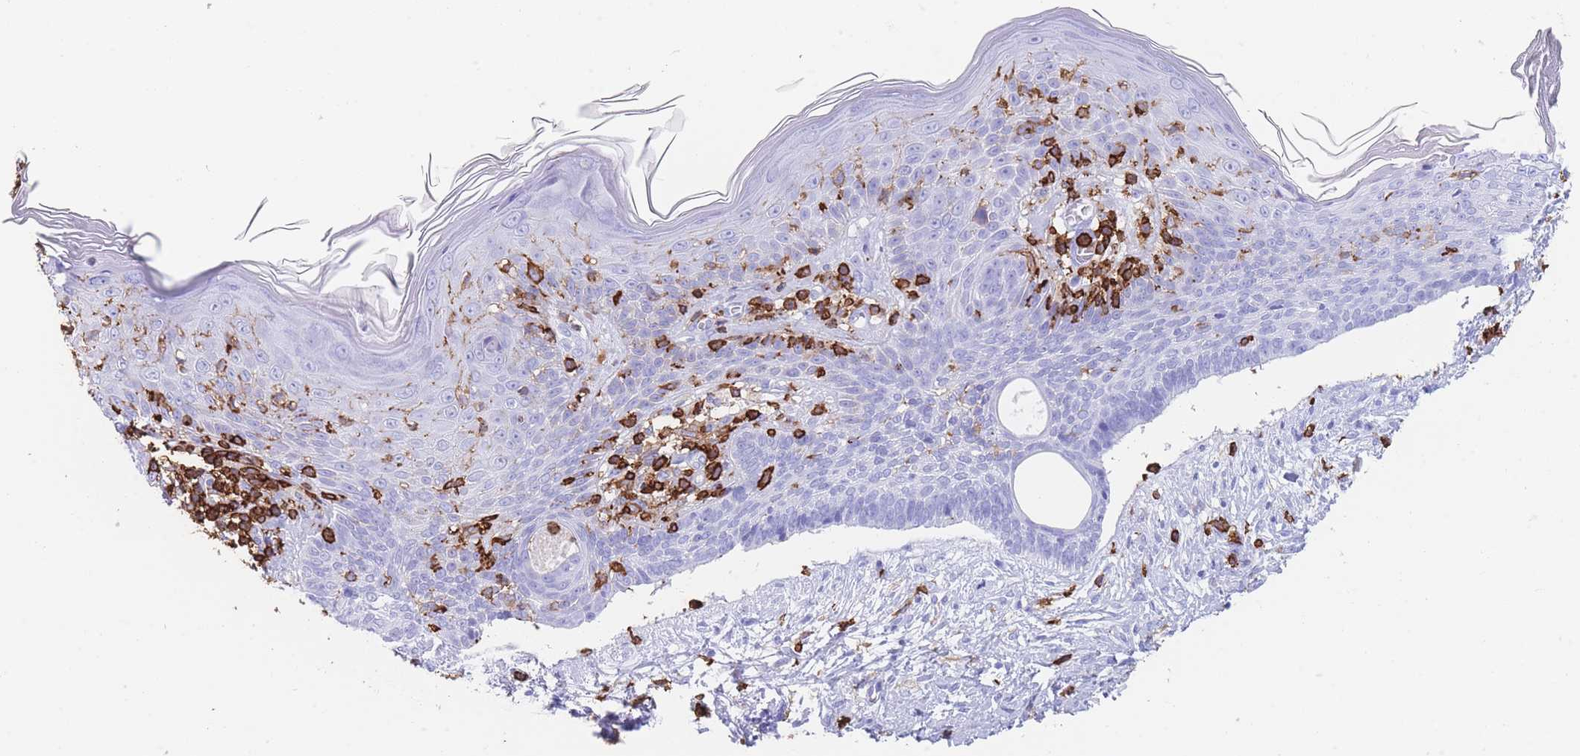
{"staining": {"intensity": "negative", "quantity": "none", "location": "none"}, "tissue": "skin cancer", "cell_type": "Tumor cells", "image_type": "cancer", "snomed": [{"axis": "morphology", "description": "Basal cell carcinoma"}, {"axis": "topography", "description": "Skin"}], "caption": "Tumor cells show no significant protein positivity in skin cancer (basal cell carcinoma). The staining is performed using DAB brown chromogen with nuclei counter-stained in using hematoxylin.", "gene": "CORO1A", "patient": {"sex": "male", "age": 73}}